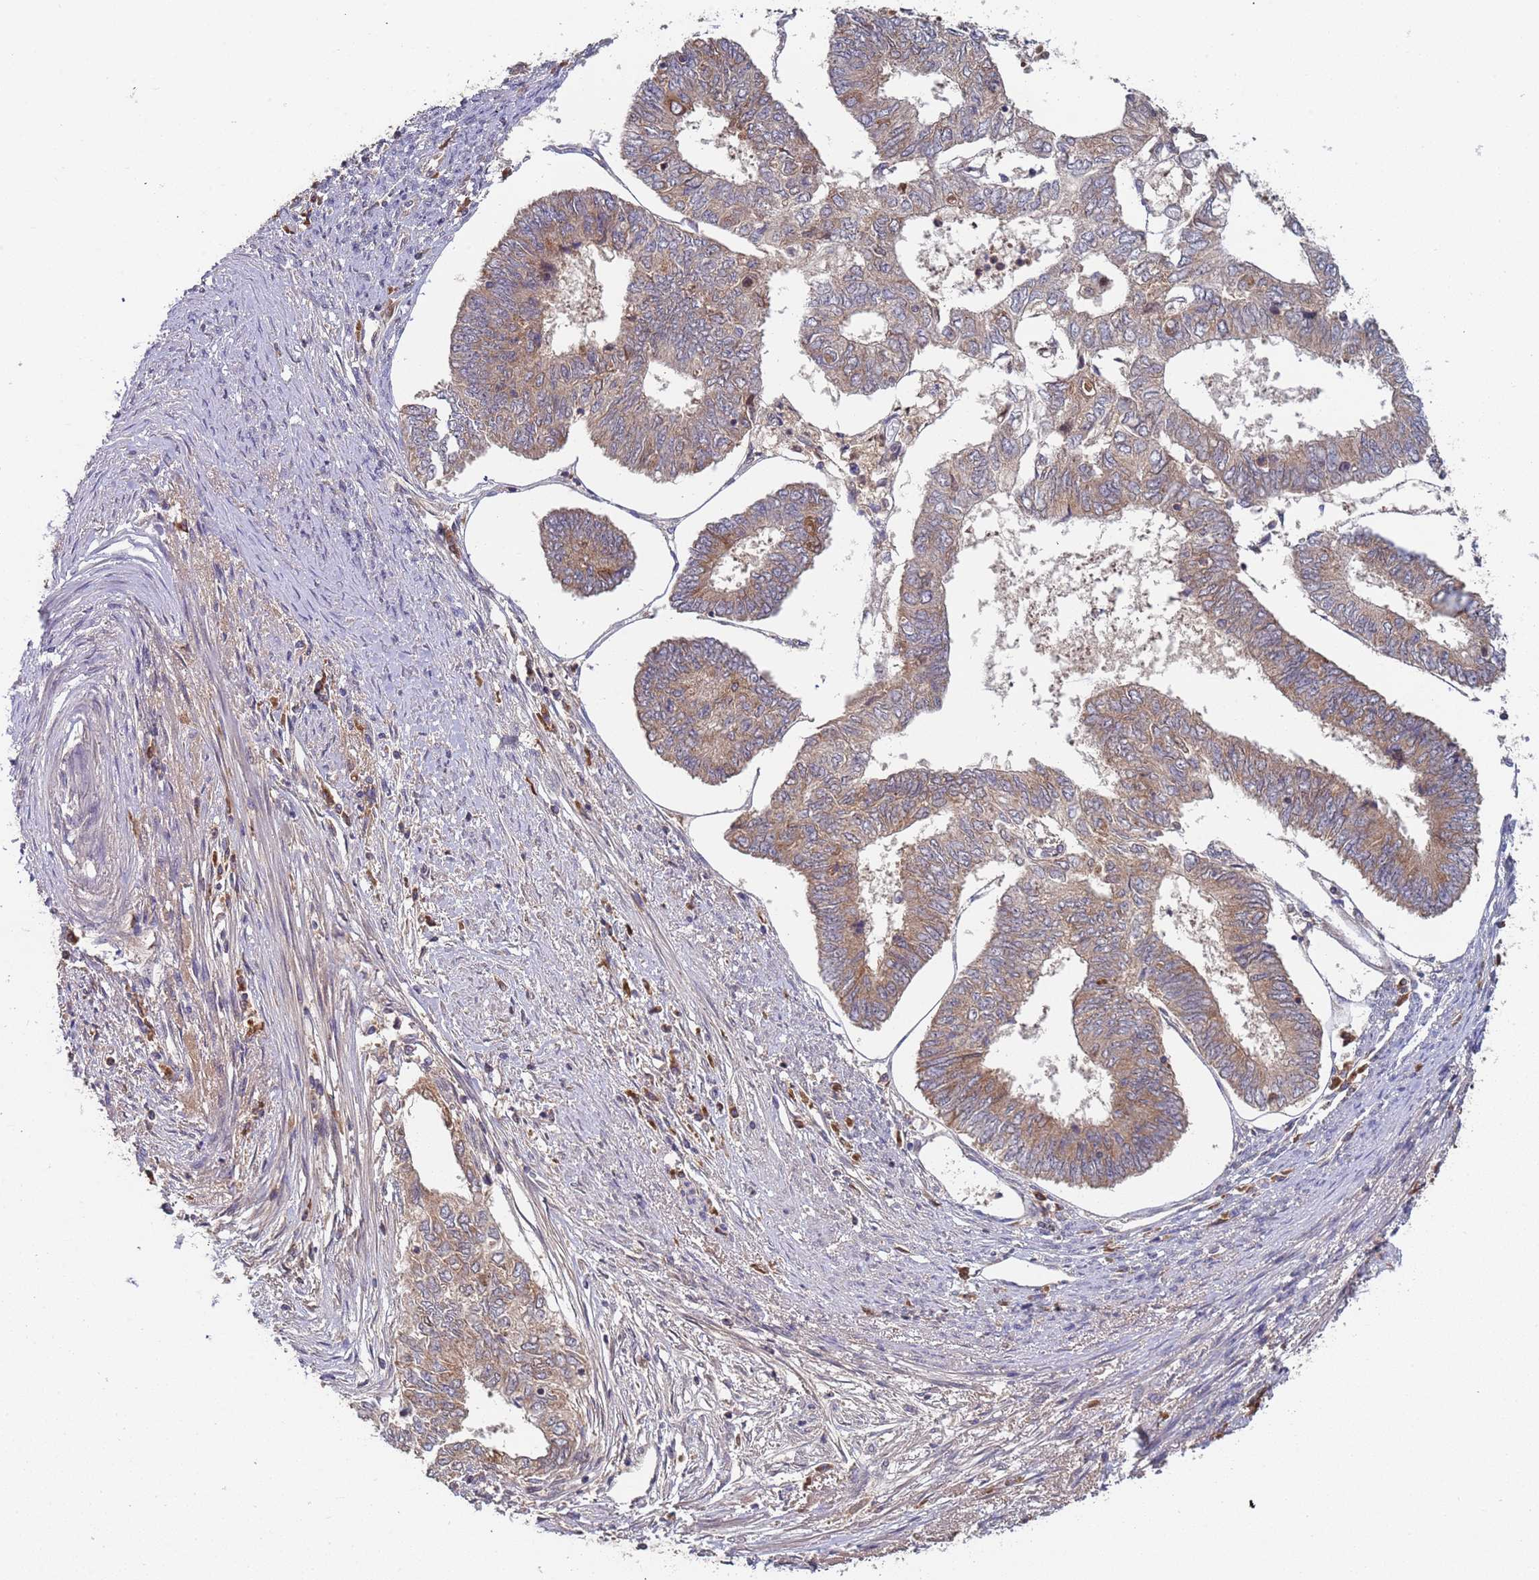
{"staining": {"intensity": "weak", "quantity": ">75%", "location": "cytoplasmic/membranous"}, "tissue": "endometrial cancer", "cell_type": "Tumor cells", "image_type": "cancer", "snomed": [{"axis": "morphology", "description": "Adenocarcinoma, NOS"}, {"axis": "topography", "description": "Endometrium"}], "caption": "Tumor cells exhibit low levels of weak cytoplasmic/membranous positivity in about >75% of cells in endometrial cancer (adenocarcinoma). Using DAB (brown) and hematoxylin (blue) stains, captured at high magnification using brightfield microscopy.", "gene": "OR5A2", "patient": {"sex": "female", "age": 68}}